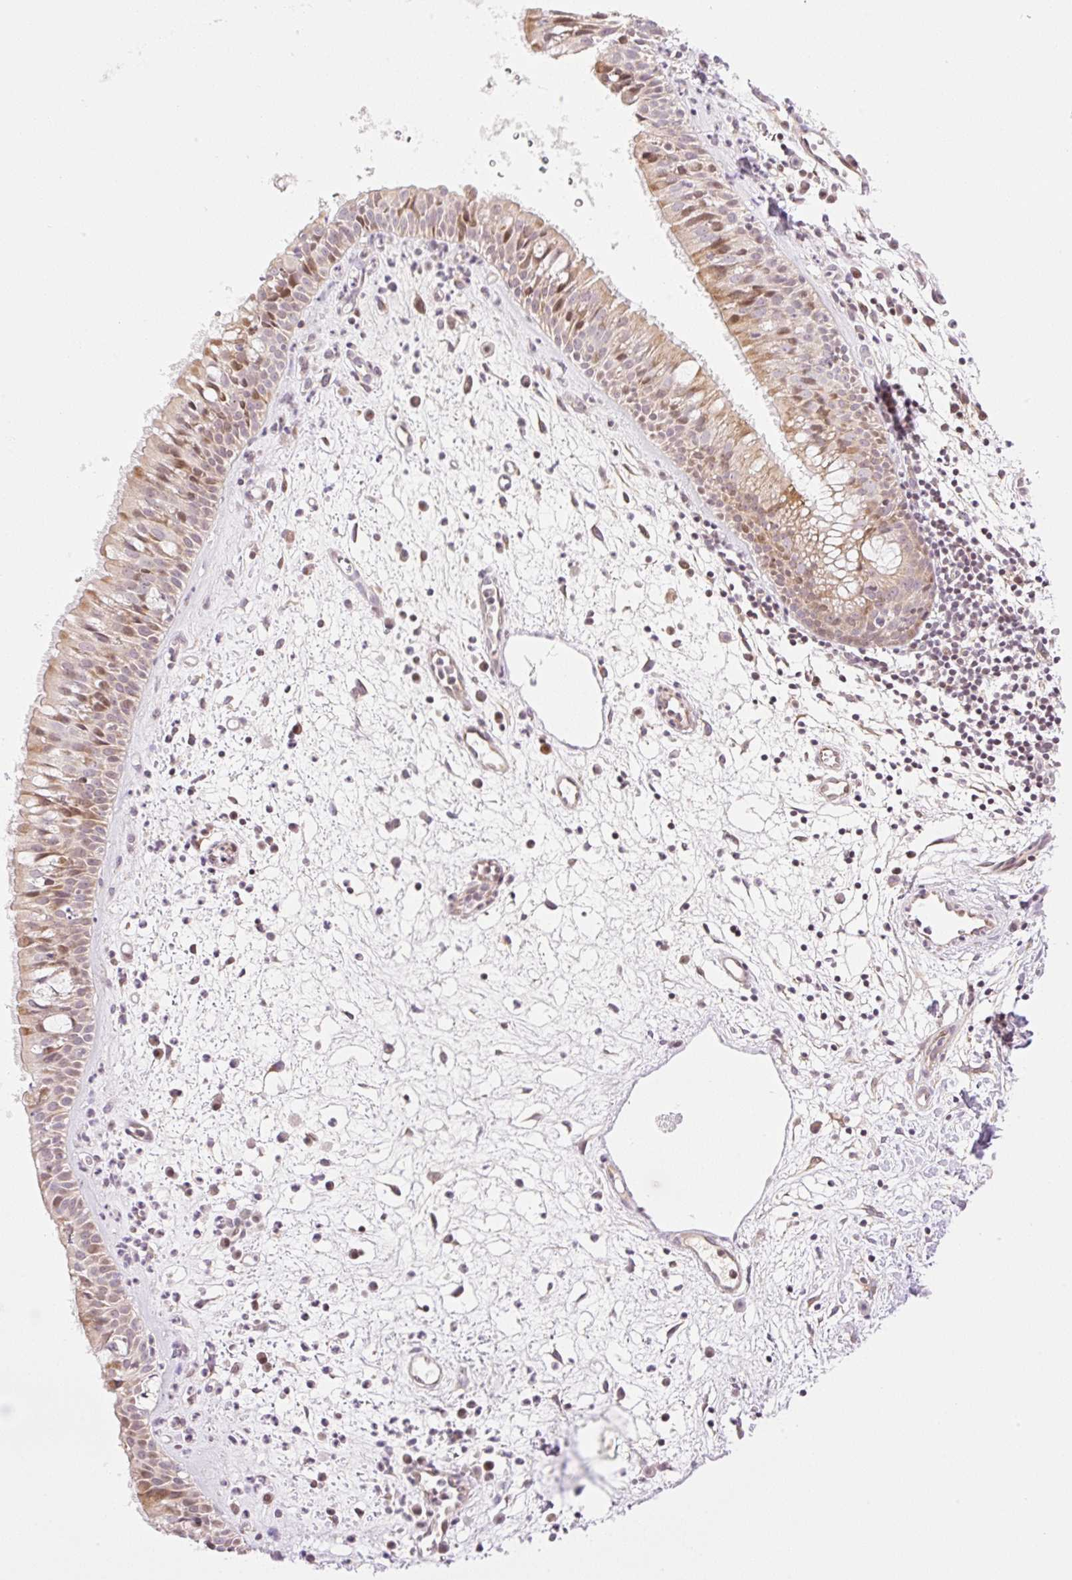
{"staining": {"intensity": "moderate", "quantity": "25%-75%", "location": "cytoplasmic/membranous,nuclear"}, "tissue": "nasopharynx", "cell_type": "Respiratory epithelial cells", "image_type": "normal", "snomed": [{"axis": "morphology", "description": "Normal tissue, NOS"}, {"axis": "topography", "description": "Nasopharynx"}], "caption": "DAB immunohistochemical staining of benign human nasopharynx displays moderate cytoplasmic/membranous,nuclear protein staining in about 25%-75% of respiratory epithelial cells.", "gene": "ZNF394", "patient": {"sex": "male", "age": 65}}